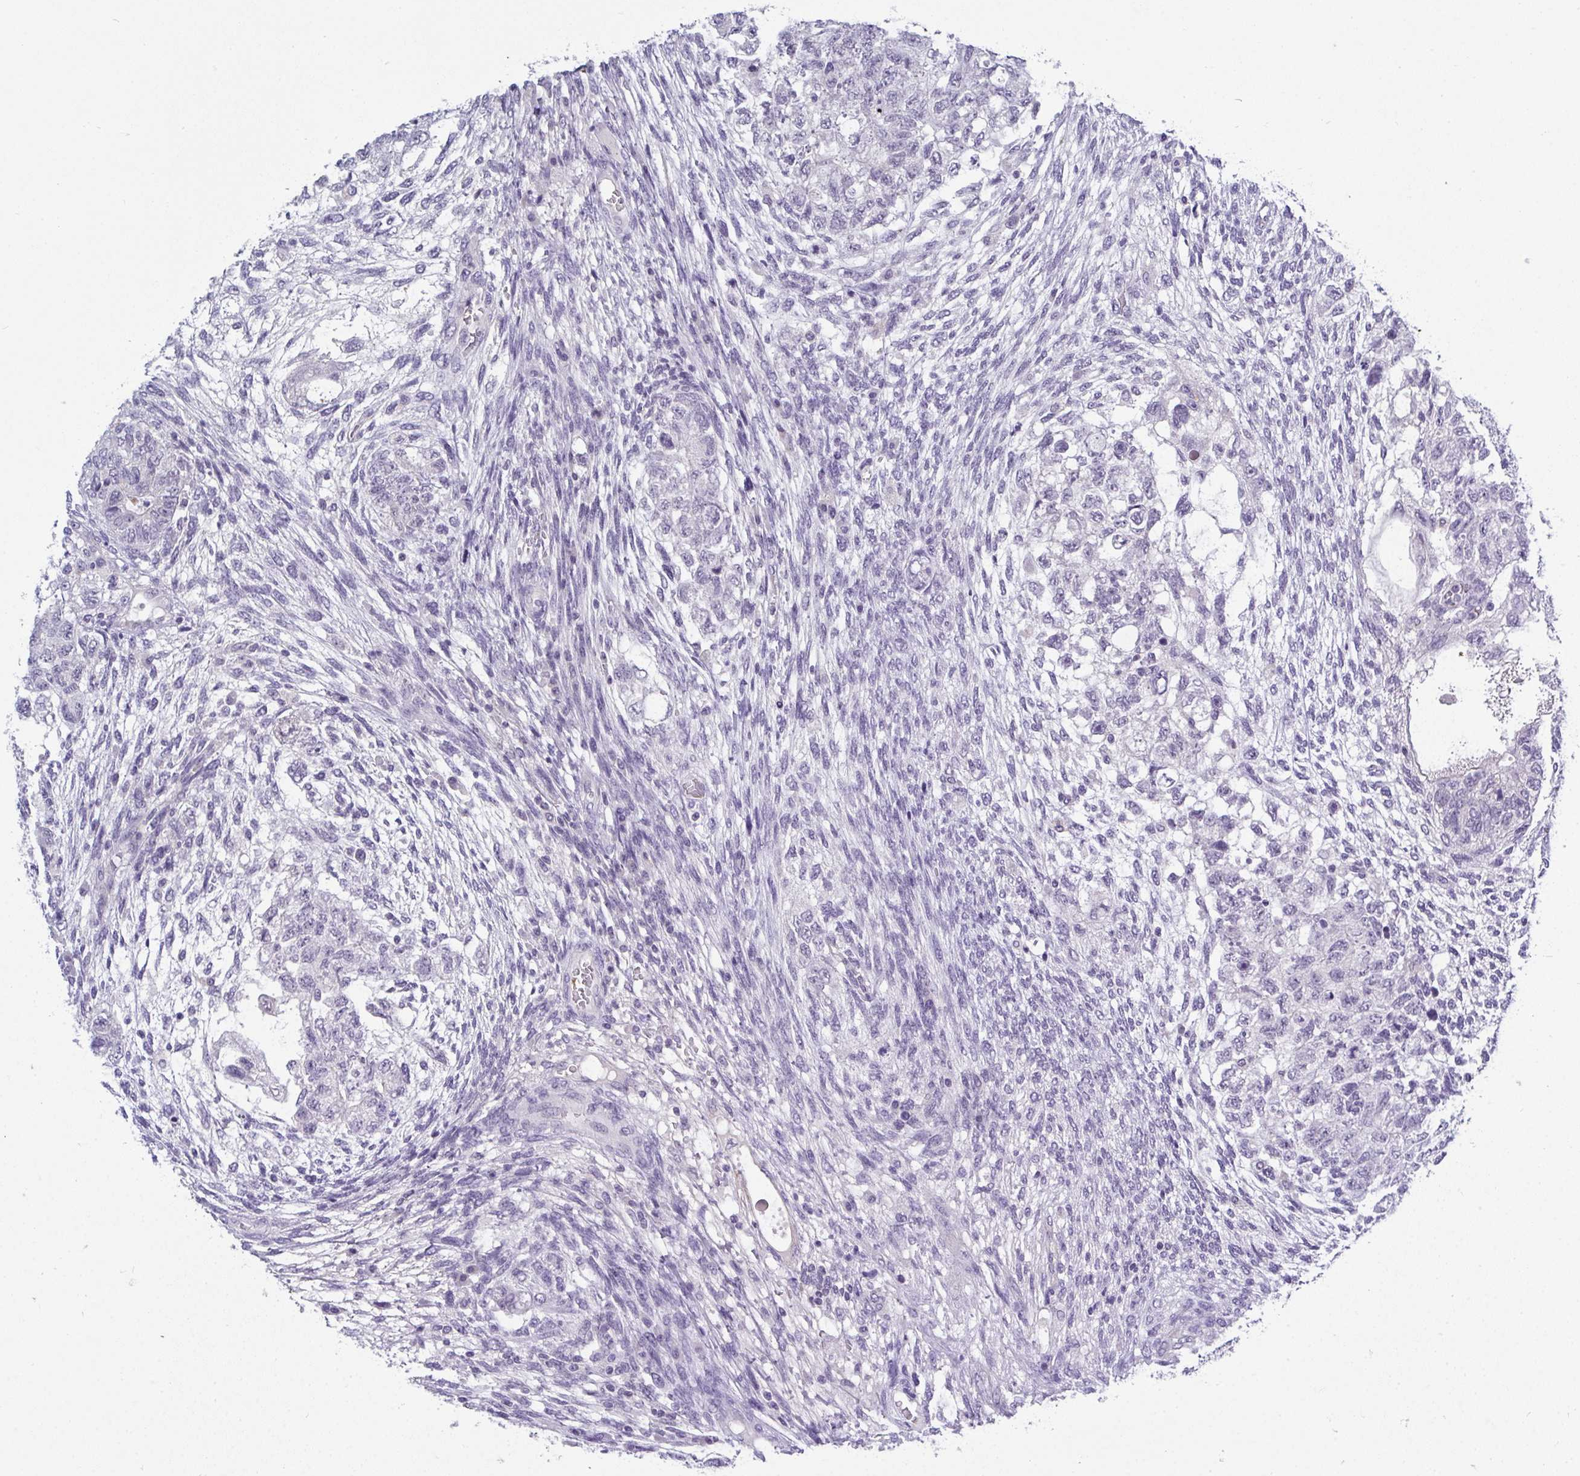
{"staining": {"intensity": "negative", "quantity": "none", "location": "none"}, "tissue": "testis cancer", "cell_type": "Tumor cells", "image_type": "cancer", "snomed": [{"axis": "morphology", "description": "Normal tissue, NOS"}, {"axis": "morphology", "description": "Carcinoma, Embryonal, NOS"}, {"axis": "topography", "description": "Testis"}], "caption": "Tumor cells are negative for brown protein staining in testis cancer (embryonal carcinoma).", "gene": "TMEM82", "patient": {"sex": "male", "age": 36}}